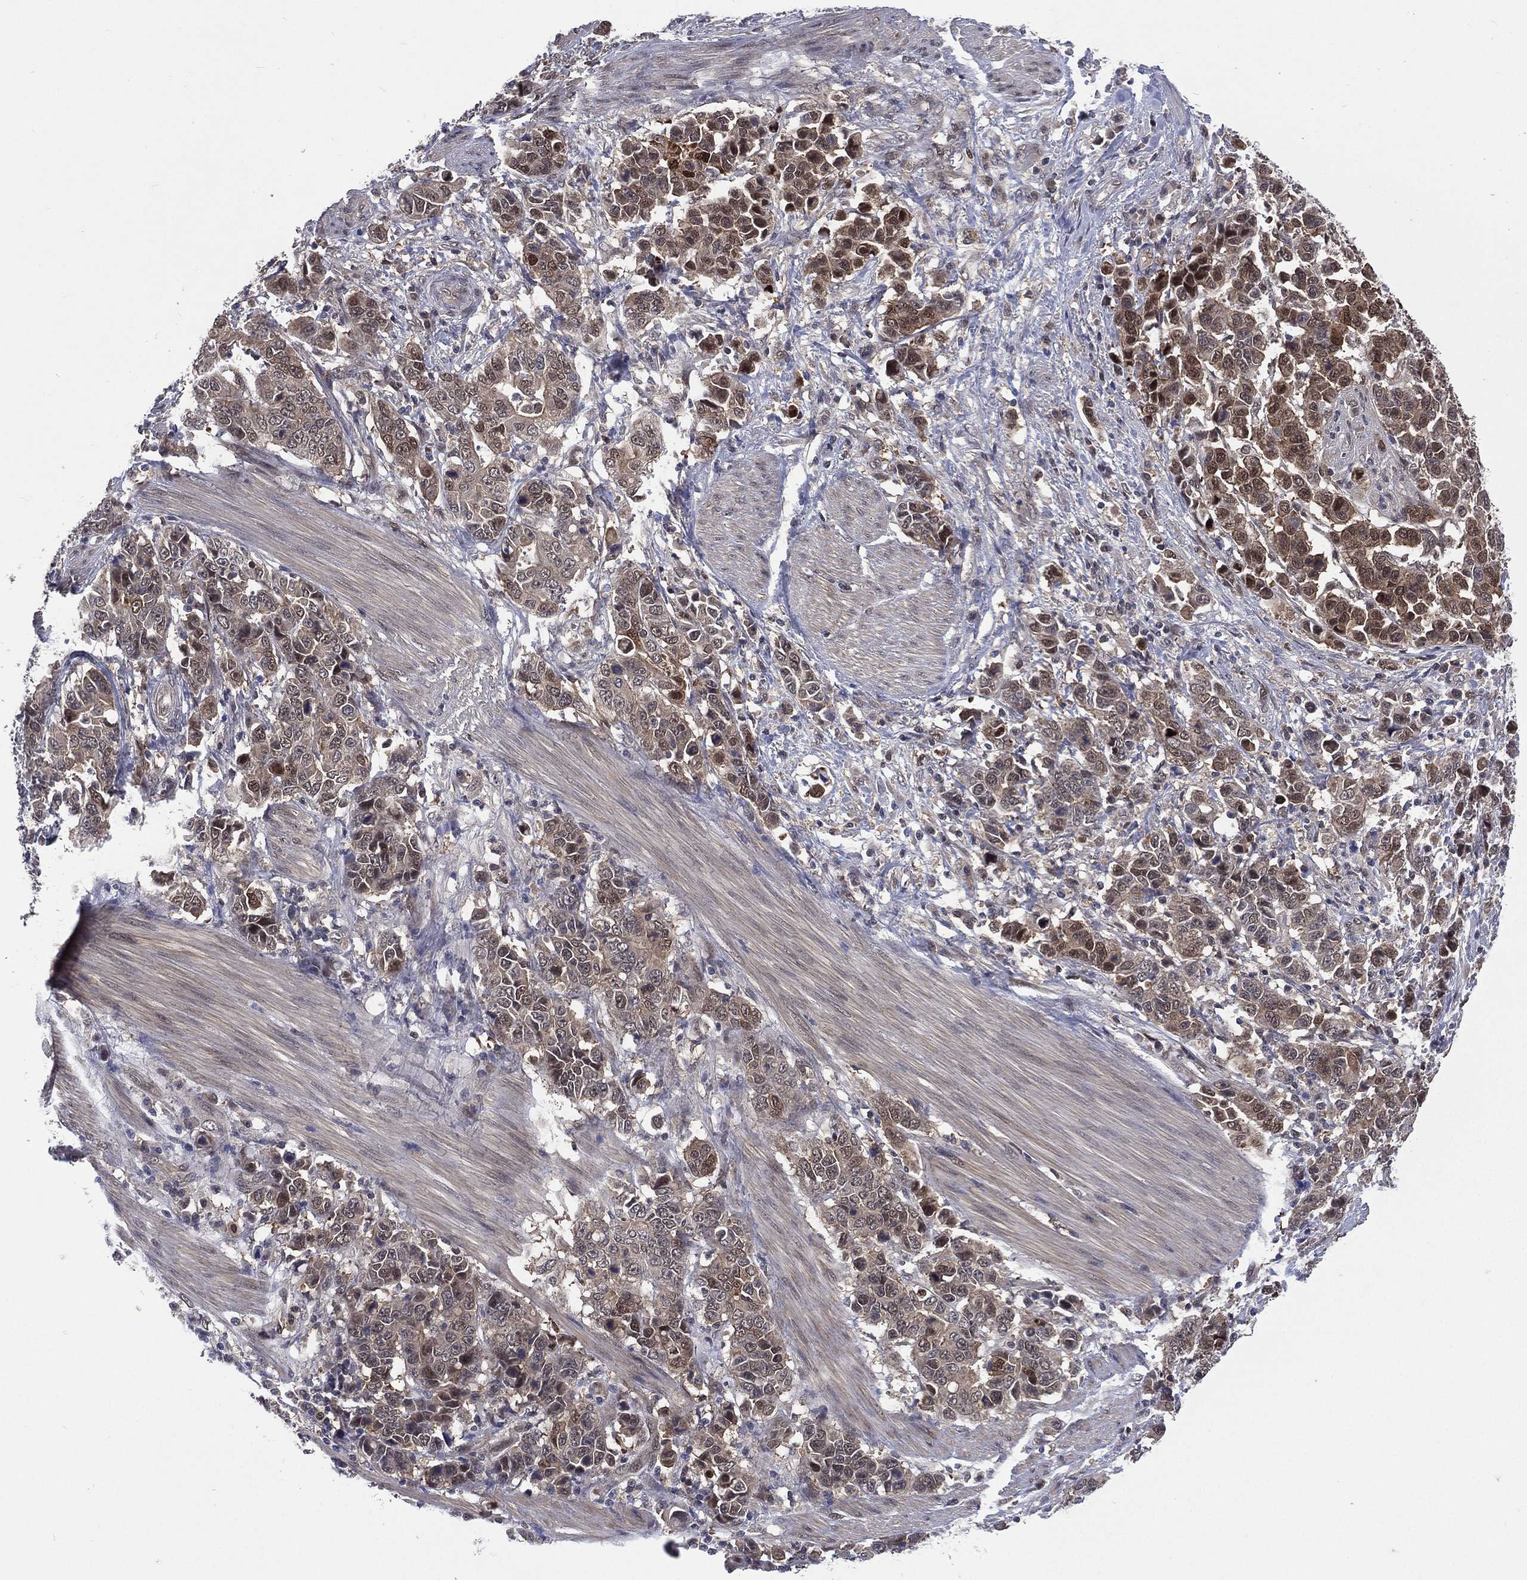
{"staining": {"intensity": "strong", "quantity": "25%-75%", "location": "cytoplasmic/membranous,nuclear"}, "tissue": "stomach cancer", "cell_type": "Tumor cells", "image_type": "cancer", "snomed": [{"axis": "morphology", "description": "Adenocarcinoma, NOS"}, {"axis": "topography", "description": "Stomach, upper"}], "caption": "Protein expression analysis of human stomach adenocarcinoma reveals strong cytoplasmic/membranous and nuclear positivity in about 25%-75% of tumor cells.", "gene": "MTAP", "patient": {"sex": "male", "age": 69}}